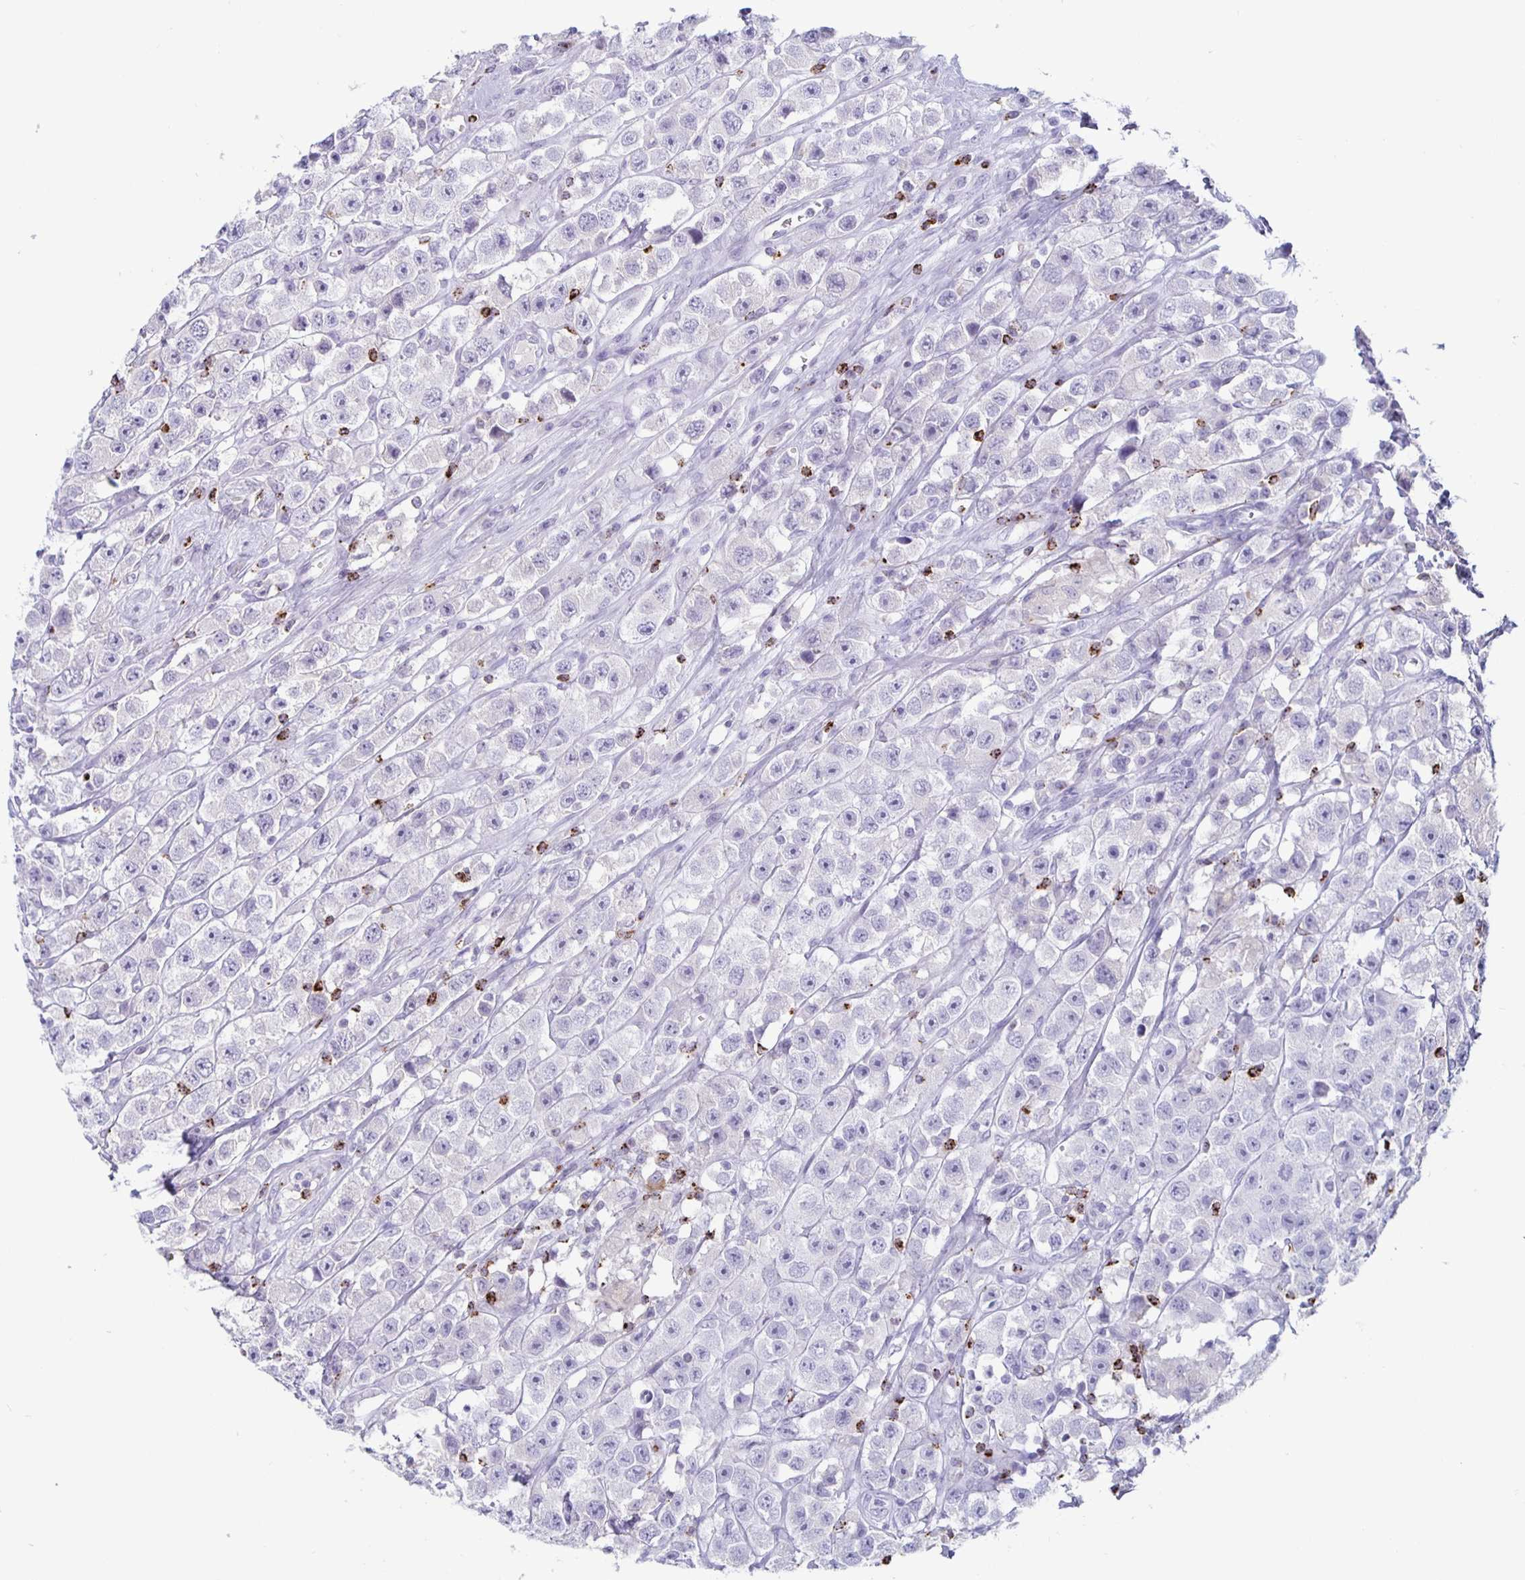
{"staining": {"intensity": "negative", "quantity": "none", "location": "none"}, "tissue": "testis cancer", "cell_type": "Tumor cells", "image_type": "cancer", "snomed": [{"axis": "morphology", "description": "Seminoma, NOS"}, {"axis": "topography", "description": "Testis"}], "caption": "A micrograph of seminoma (testis) stained for a protein exhibits no brown staining in tumor cells.", "gene": "GZMK", "patient": {"sex": "male", "age": 45}}